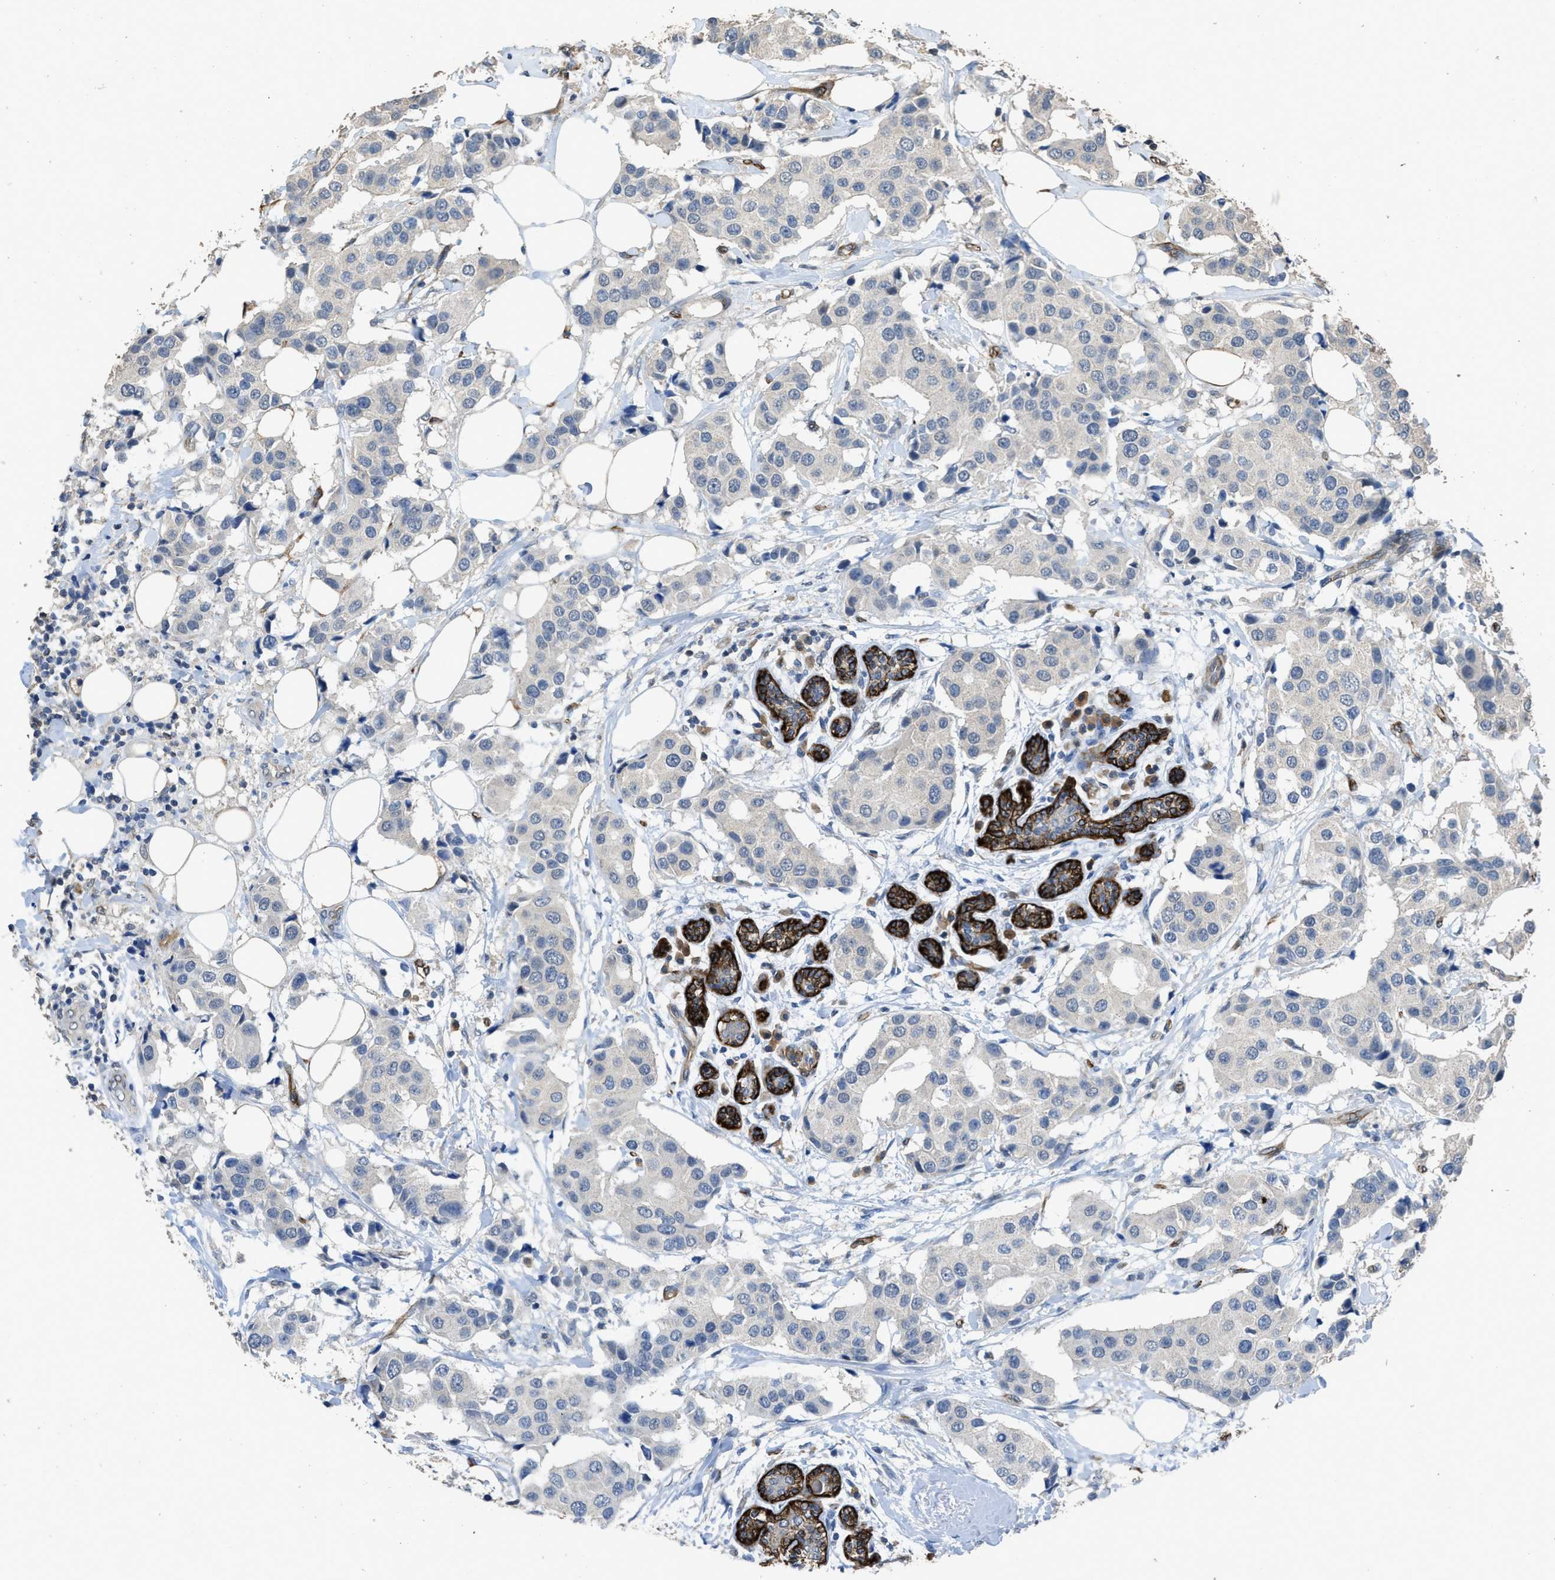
{"staining": {"intensity": "negative", "quantity": "none", "location": "none"}, "tissue": "breast cancer", "cell_type": "Tumor cells", "image_type": "cancer", "snomed": [{"axis": "morphology", "description": "Normal tissue, NOS"}, {"axis": "morphology", "description": "Duct carcinoma"}, {"axis": "topography", "description": "Breast"}], "caption": "The micrograph displays no staining of tumor cells in breast cancer (invasive ductal carcinoma).", "gene": "SYNM", "patient": {"sex": "female", "age": 39}}